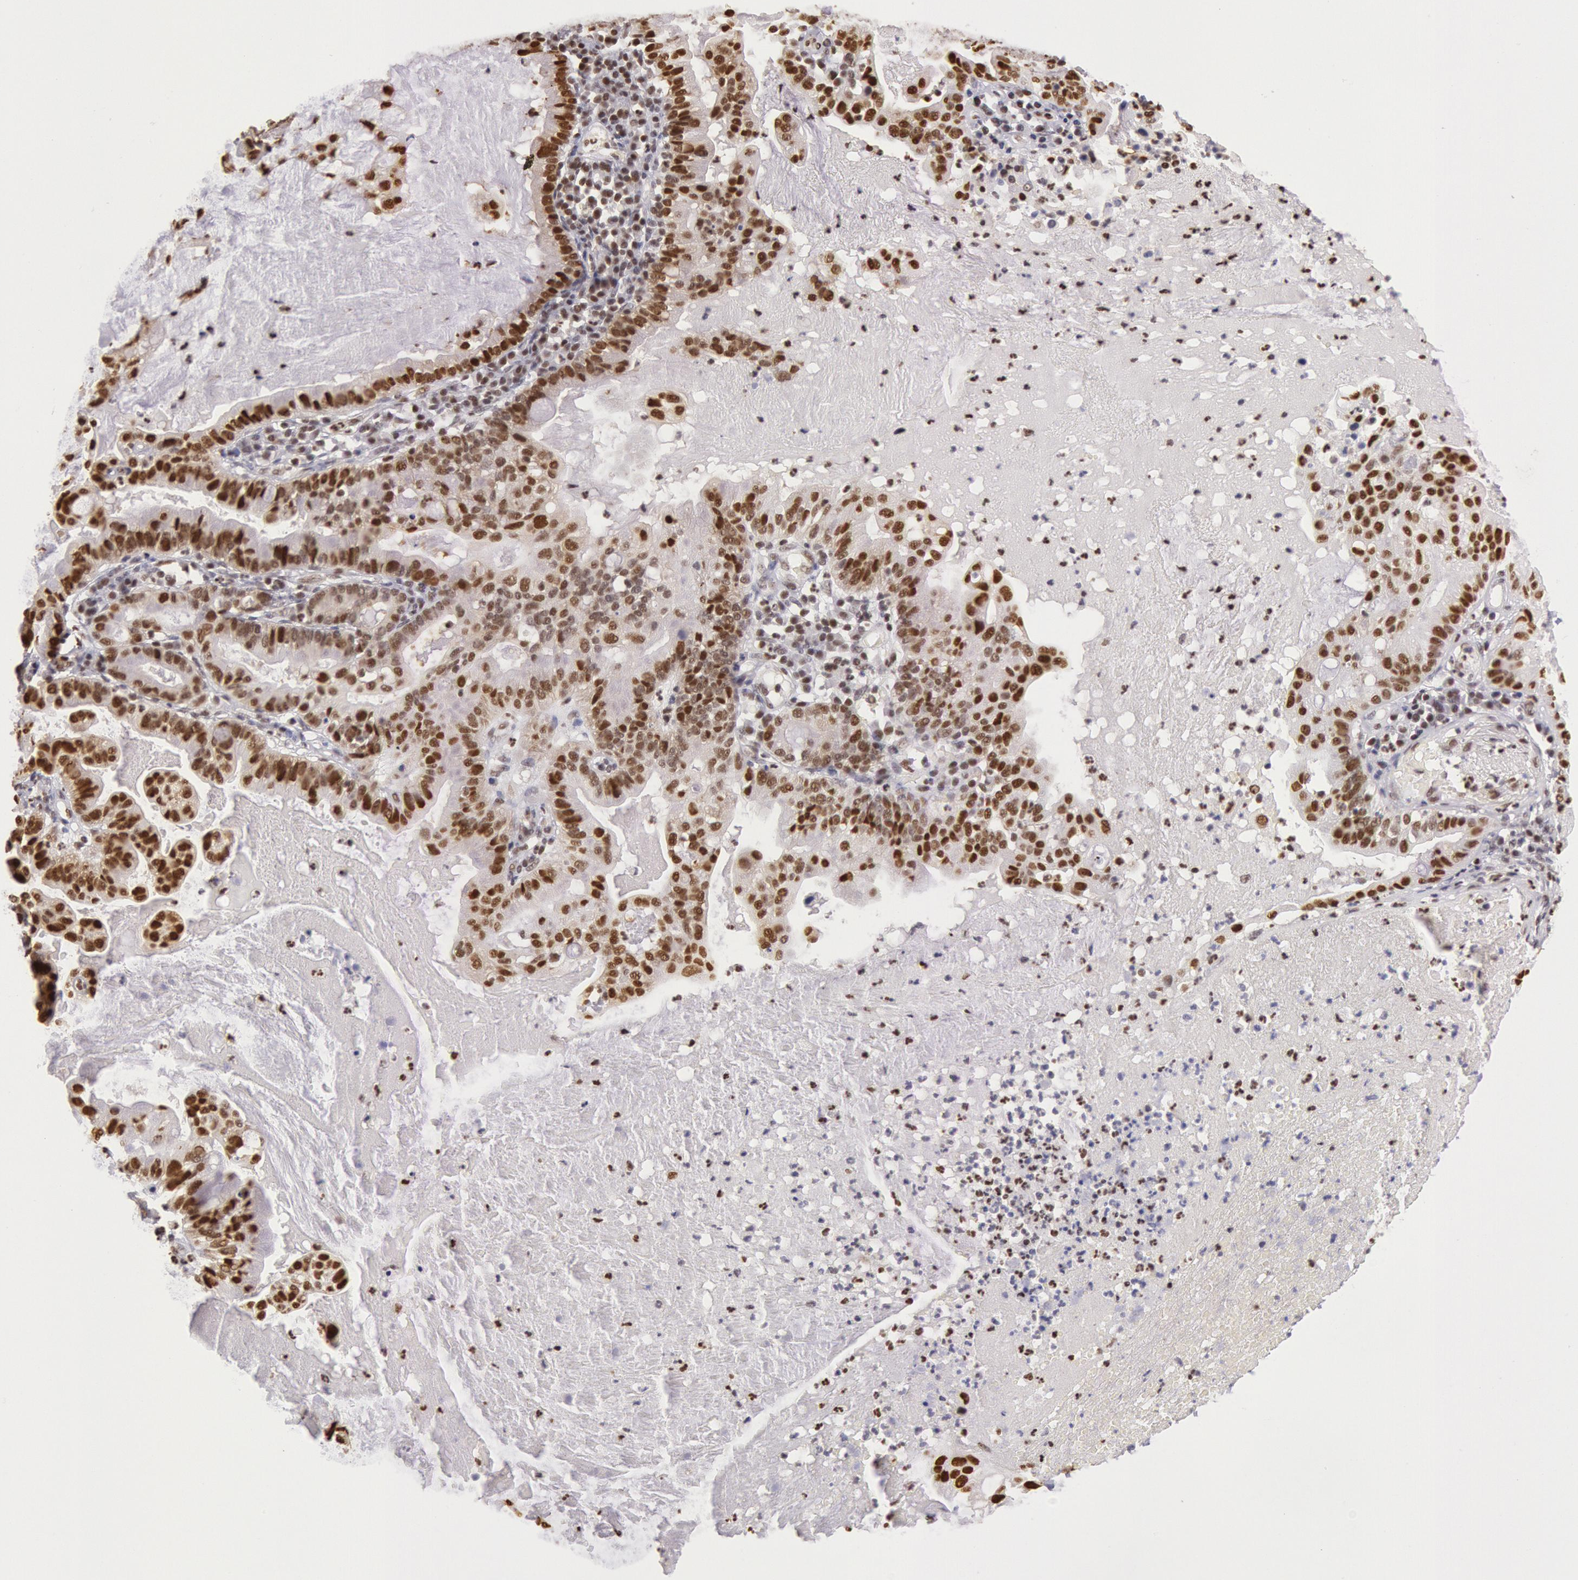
{"staining": {"intensity": "strong", "quantity": ">75%", "location": "nuclear"}, "tissue": "cervical cancer", "cell_type": "Tumor cells", "image_type": "cancer", "snomed": [{"axis": "morphology", "description": "Adenocarcinoma, NOS"}, {"axis": "topography", "description": "Cervix"}], "caption": "The micrograph exhibits a brown stain indicating the presence of a protein in the nuclear of tumor cells in adenocarcinoma (cervical).", "gene": "ESS2", "patient": {"sex": "female", "age": 41}}